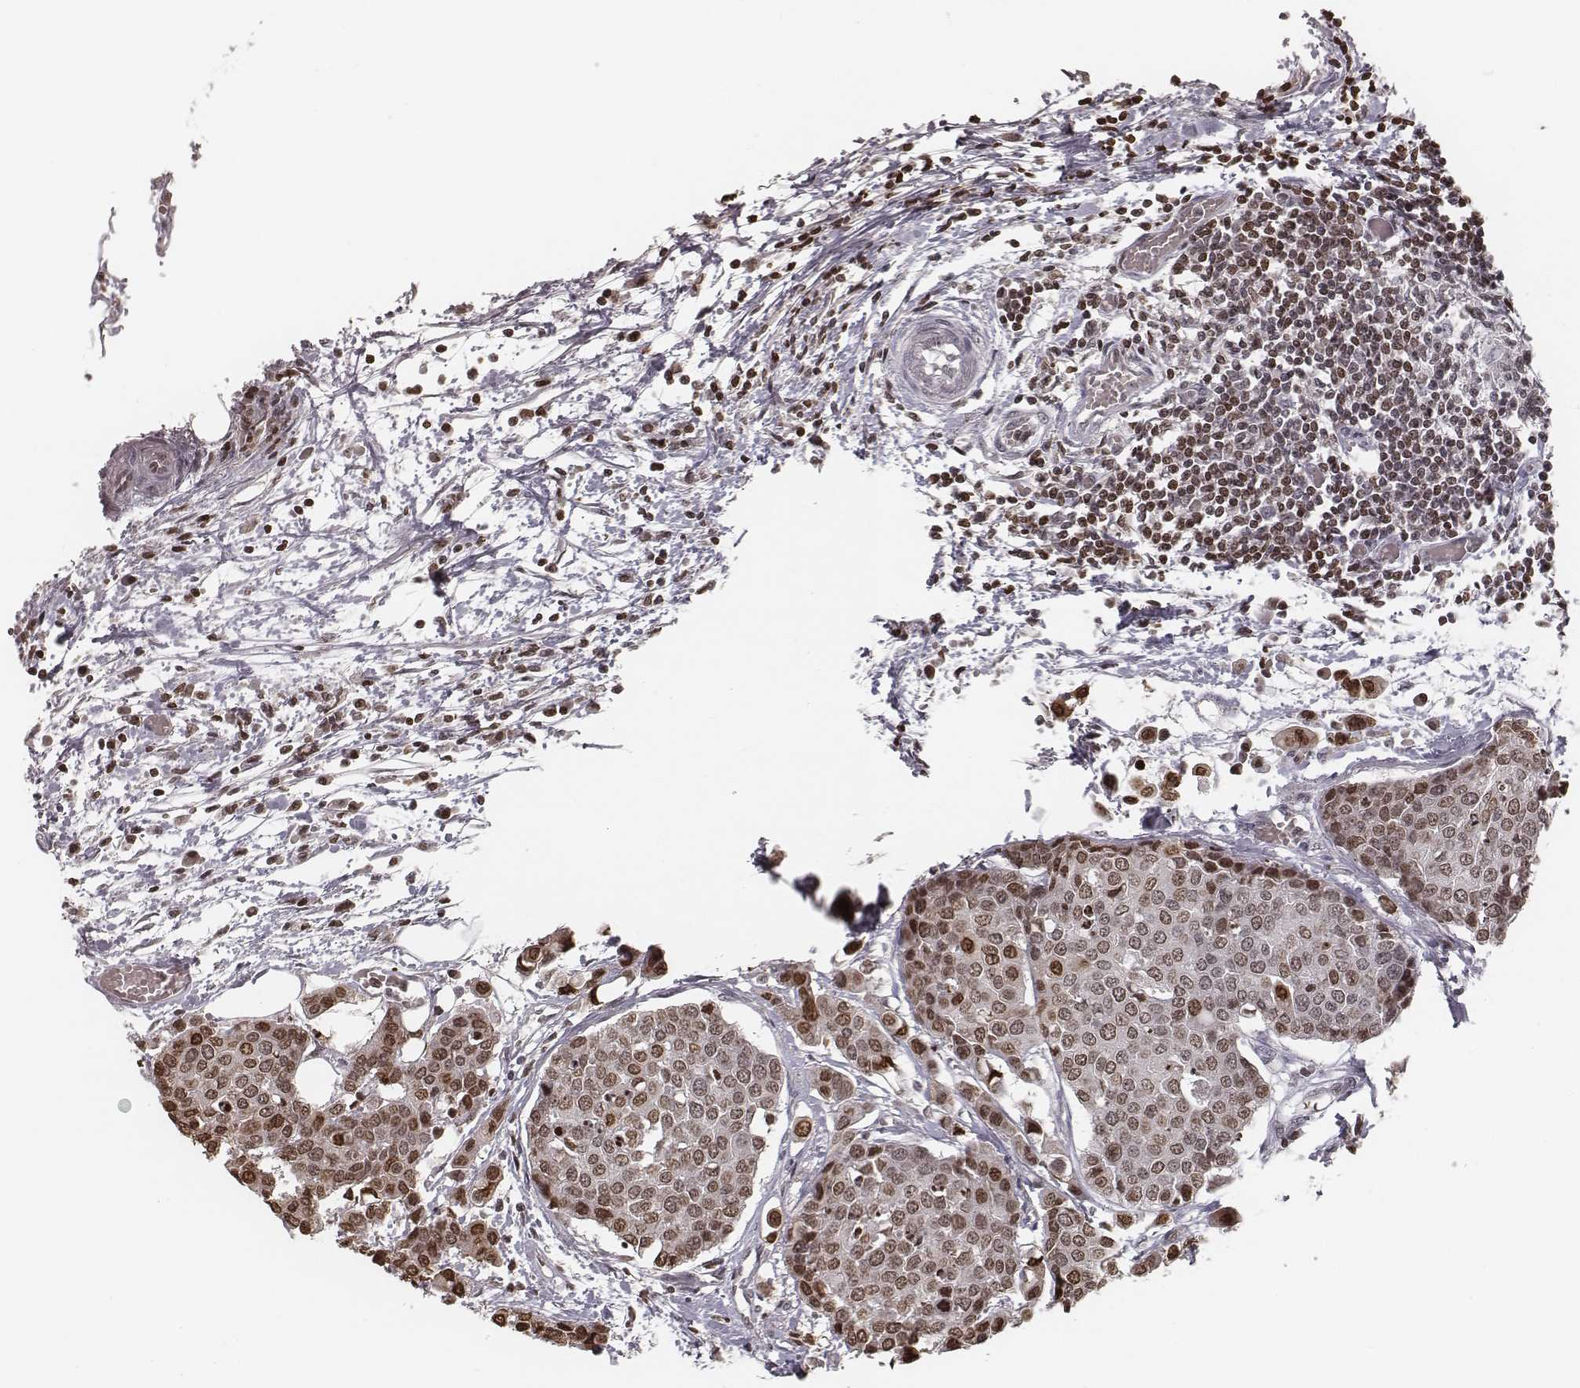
{"staining": {"intensity": "moderate", "quantity": ">75%", "location": "nuclear"}, "tissue": "carcinoid", "cell_type": "Tumor cells", "image_type": "cancer", "snomed": [{"axis": "morphology", "description": "Carcinoid, malignant, NOS"}, {"axis": "topography", "description": "Colon"}], "caption": "Protein positivity by immunohistochemistry (IHC) demonstrates moderate nuclear positivity in about >75% of tumor cells in carcinoid (malignant).", "gene": "HMGA2", "patient": {"sex": "male", "age": 81}}